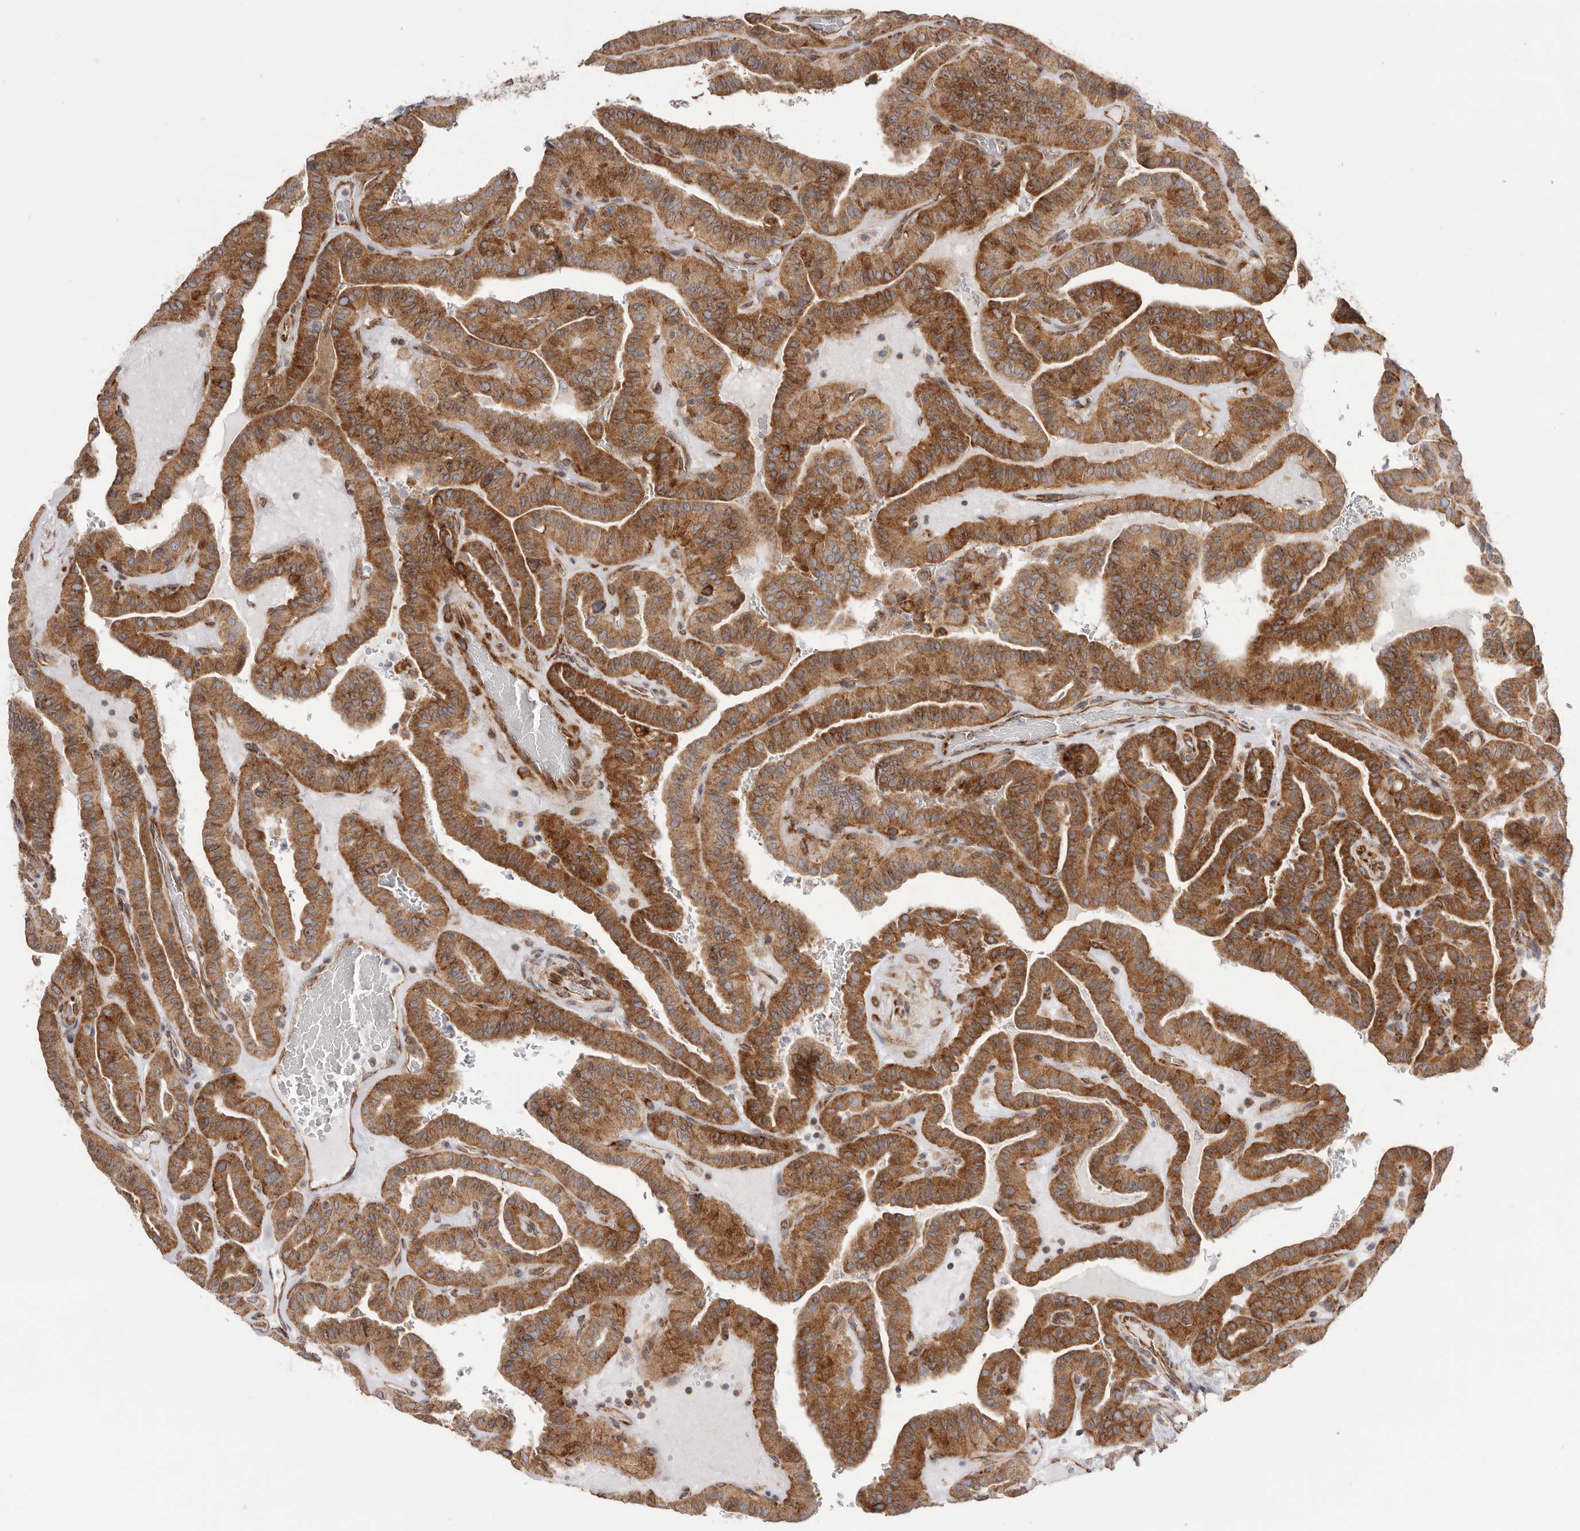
{"staining": {"intensity": "moderate", "quantity": ">75%", "location": "cytoplasmic/membranous"}, "tissue": "thyroid cancer", "cell_type": "Tumor cells", "image_type": "cancer", "snomed": [{"axis": "morphology", "description": "Papillary adenocarcinoma, NOS"}, {"axis": "topography", "description": "Thyroid gland"}], "caption": "An immunohistochemistry histopathology image of tumor tissue is shown. Protein staining in brown shows moderate cytoplasmic/membranous positivity in papillary adenocarcinoma (thyroid) within tumor cells.", "gene": "SERBP1", "patient": {"sex": "male", "age": 77}}